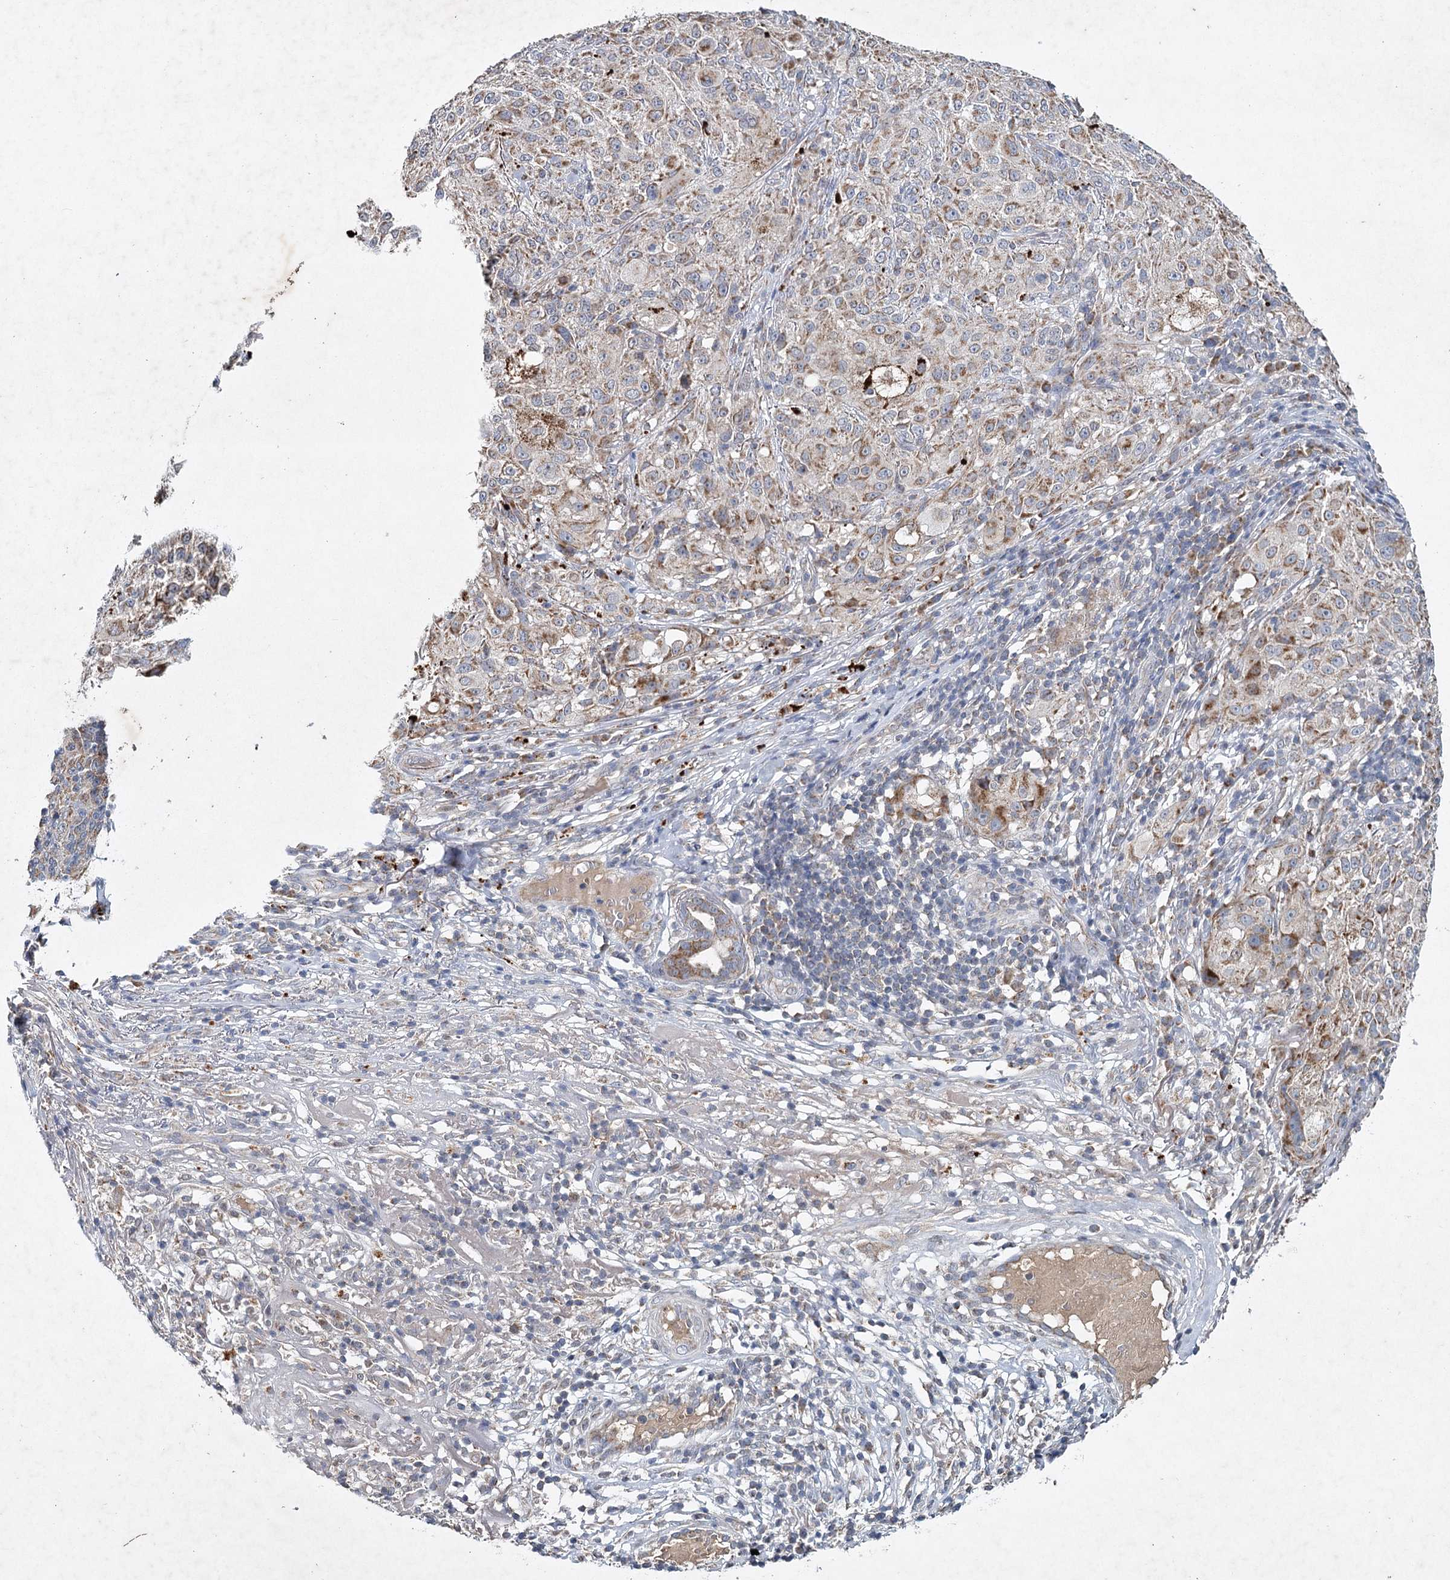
{"staining": {"intensity": "moderate", "quantity": "<25%", "location": "cytoplasmic/membranous"}, "tissue": "melanoma", "cell_type": "Tumor cells", "image_type": "cancer", "snomed": [{"axis": "morphology", "description": "Necrosis, NOS"}, {"axis": "morphology", "description": "Malignant melanoma, NOS"}, {"axis": "topography", "description": "Skin"}], "caption": "The photomicrograph shows a brown stain indicating the presence of a protein in the cytoplasmic/membranous of tumor cells in malignant melanoma.", "gene": "MRPL44", "patient": {"sex": "female", "age": 87}}